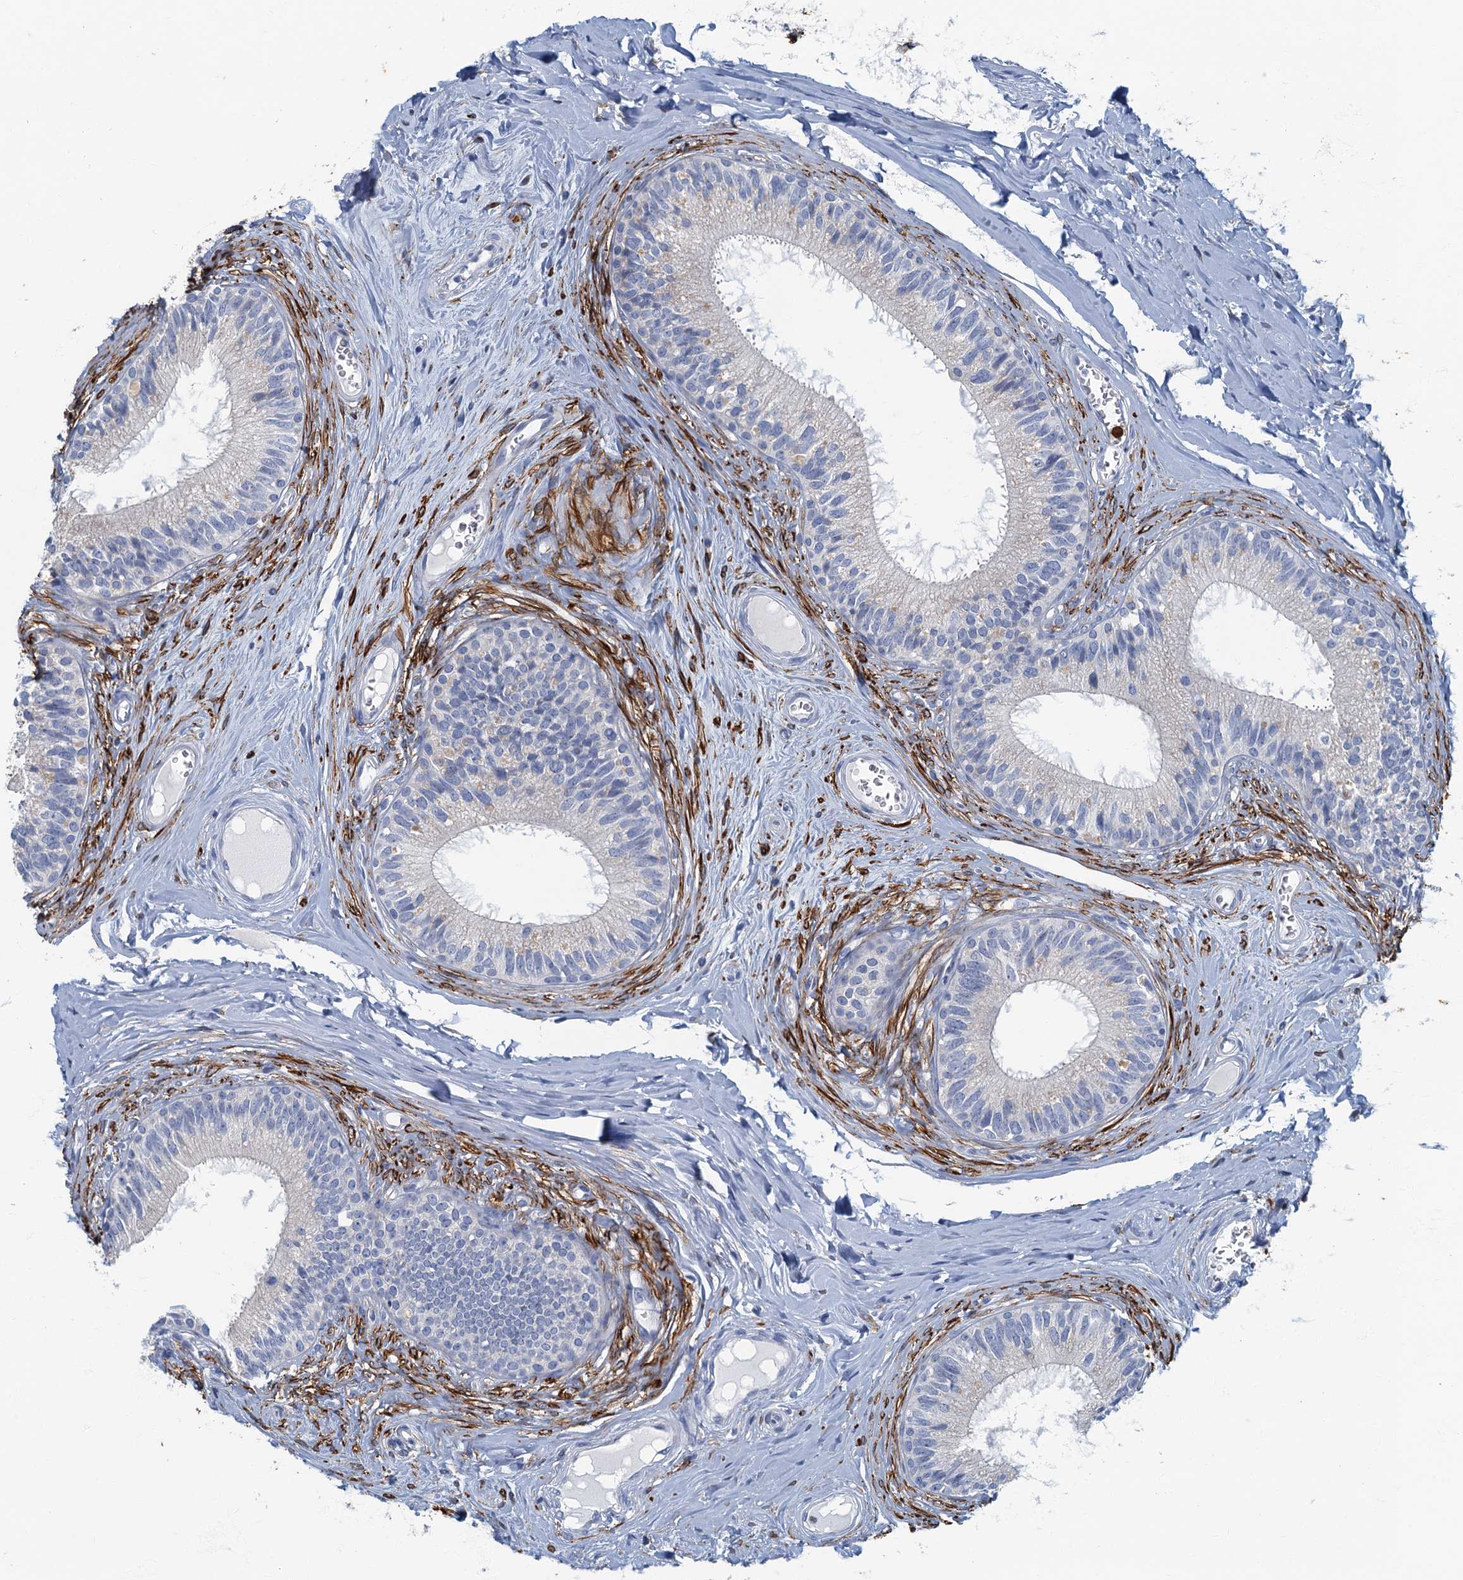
{"staining": {"intensity": "moderate", "quantity": "<25%", "location": "cytoplasmic/membranous"}, "tissue": "epididymis", "cell_type": "Glandular cells", "image_type": "normal", "snomed": [{"axis": "morphology", "description": "Normal tissue, NOS"}, {"axis": "topography", "description": "Epididymis"}], "caption": "Immunohistochemistry (IHC) image of unremarkable human epididymis stained for a protein (brown), which reveals low levels of moderate cytoplasmic/membranous expression in approximately <25% of glandular cells.", "gene": "ANKDD1A", "patient": {"sex": "male", "age": 33}}